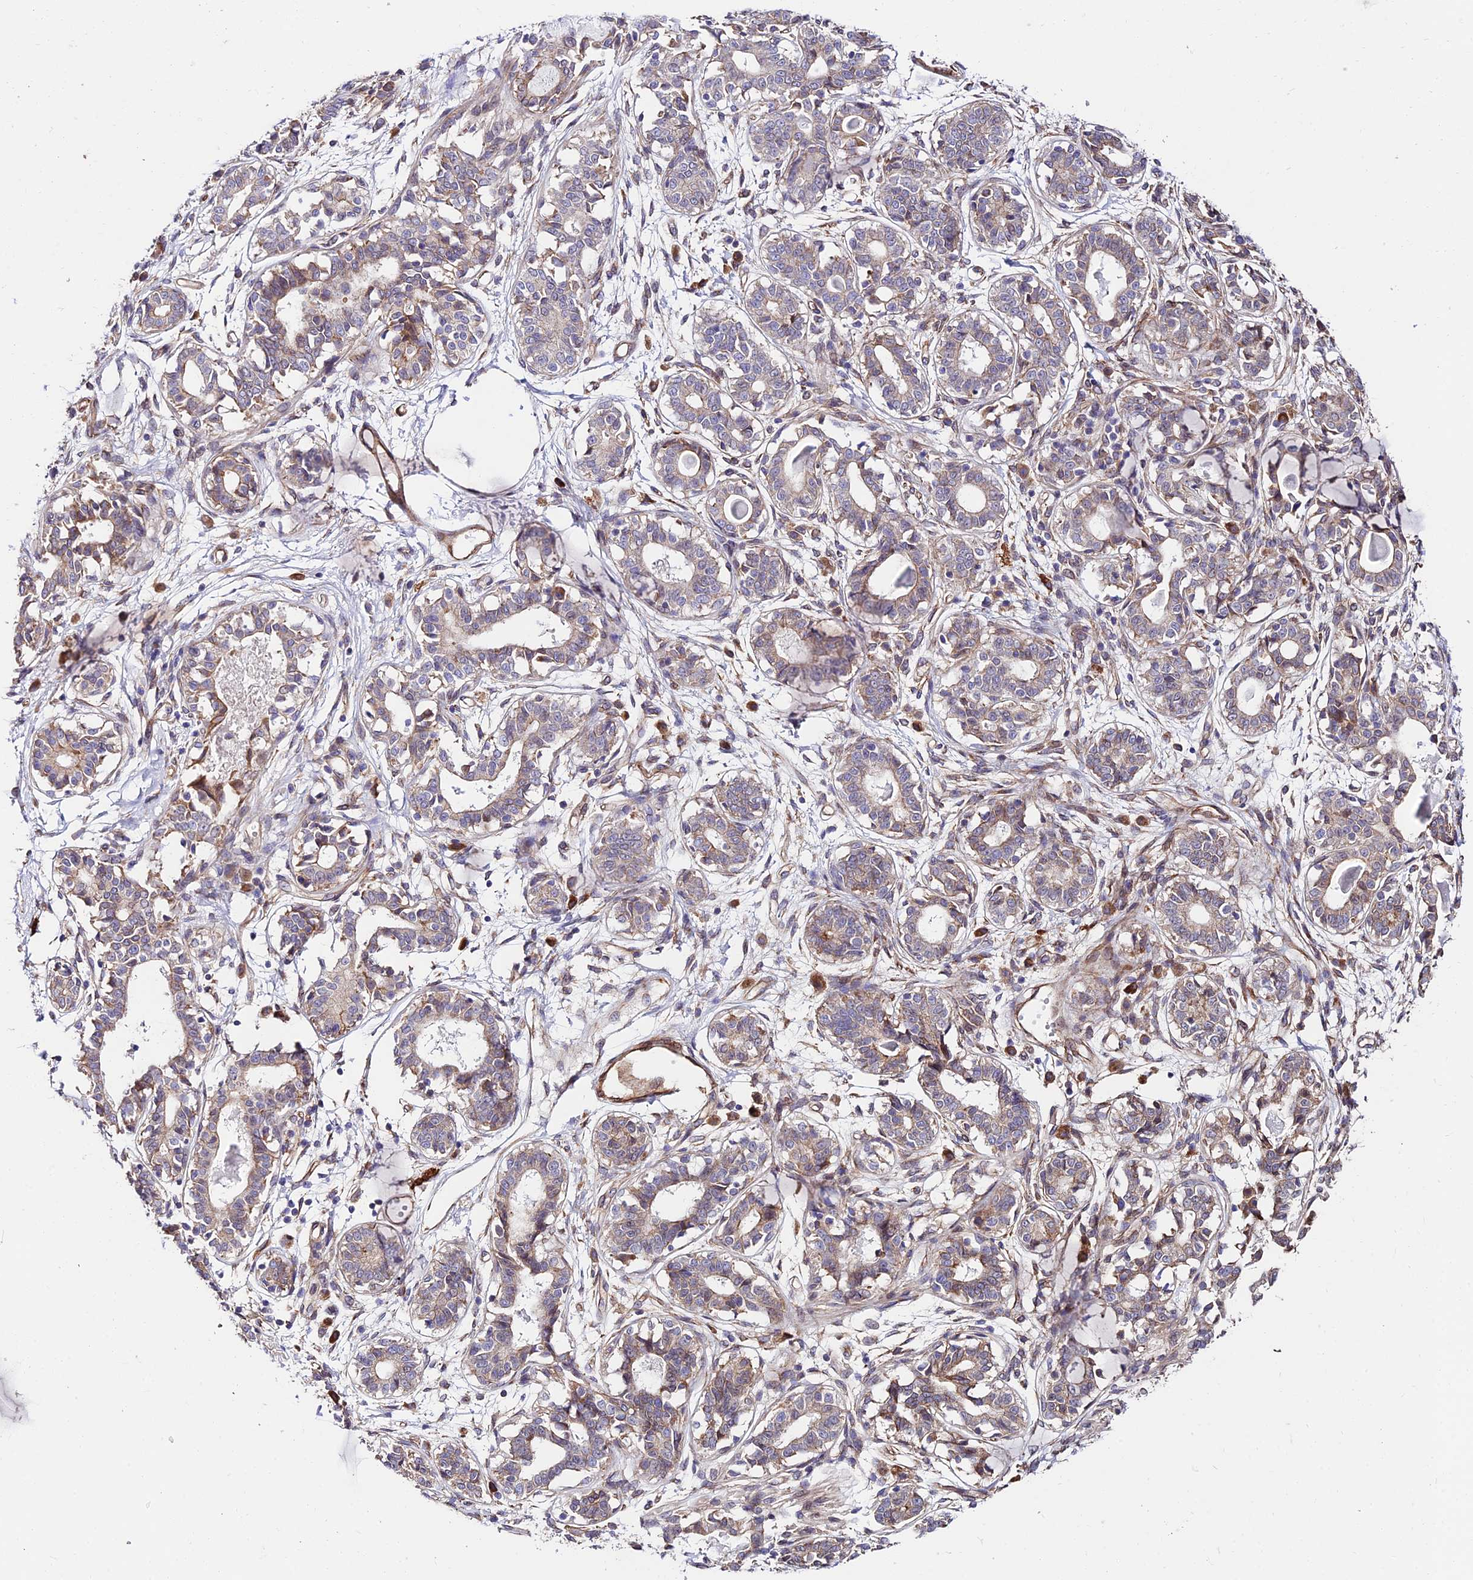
{"staining": {"intensity": "weak", "quantity": "25%-75%", "location": "cytoplasmic/membranous"}, "tissue": "breast", "cell_type": "Glandular cells", "image_type": "normal", "snomed": [{"axis": "morphology", "description": "Normal tissue, NOS"}, {"axis": "topography", "description": "Breast"}], "caption": "A low amount of weak cytoplasmic/membranous expression is appreciated in approximately 25%-75% of glandular cells in unremarkable breast.", "gene": "EXOC3L4", "patient": {"sex": "female", "age": 45}}